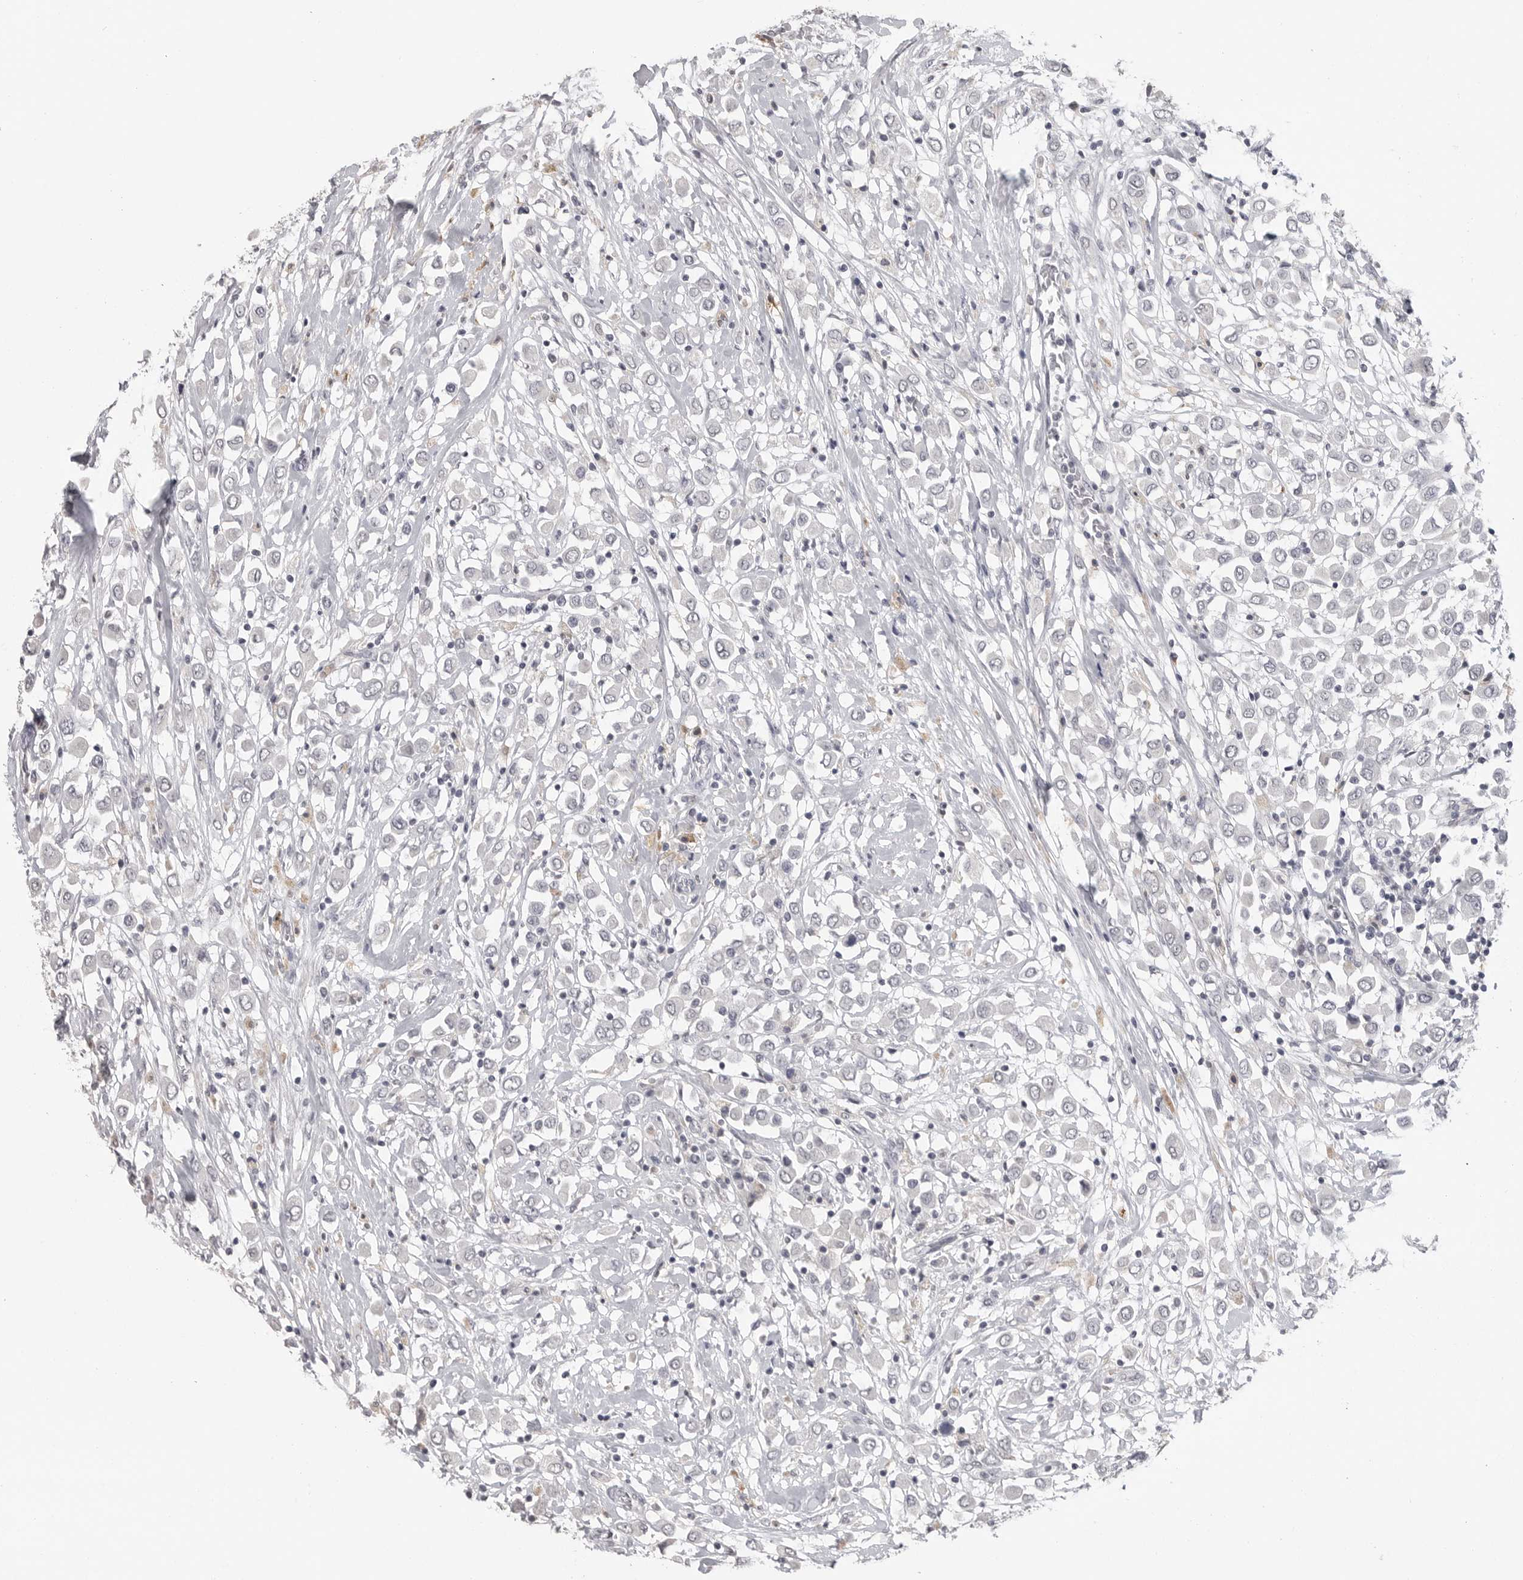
{"staining": {"intensity": "negative", "quantity": "none", "location": "none"}, "tissue": "breast cancer", "cell_type": "Tumor cells", "image_type": "cancer", "snomed": [{"axis": "morphology", "description": "Duct carcinoma"}, {"axis": "topography", "description": "Breast"}], "caption": "Immunohistochemical staining of human breast cancer (invasive ductal carcinoma) displays no significant expression in tumor cells.", "gene": "PRSS1", "patient": {"sex": "female", "age": 61}}